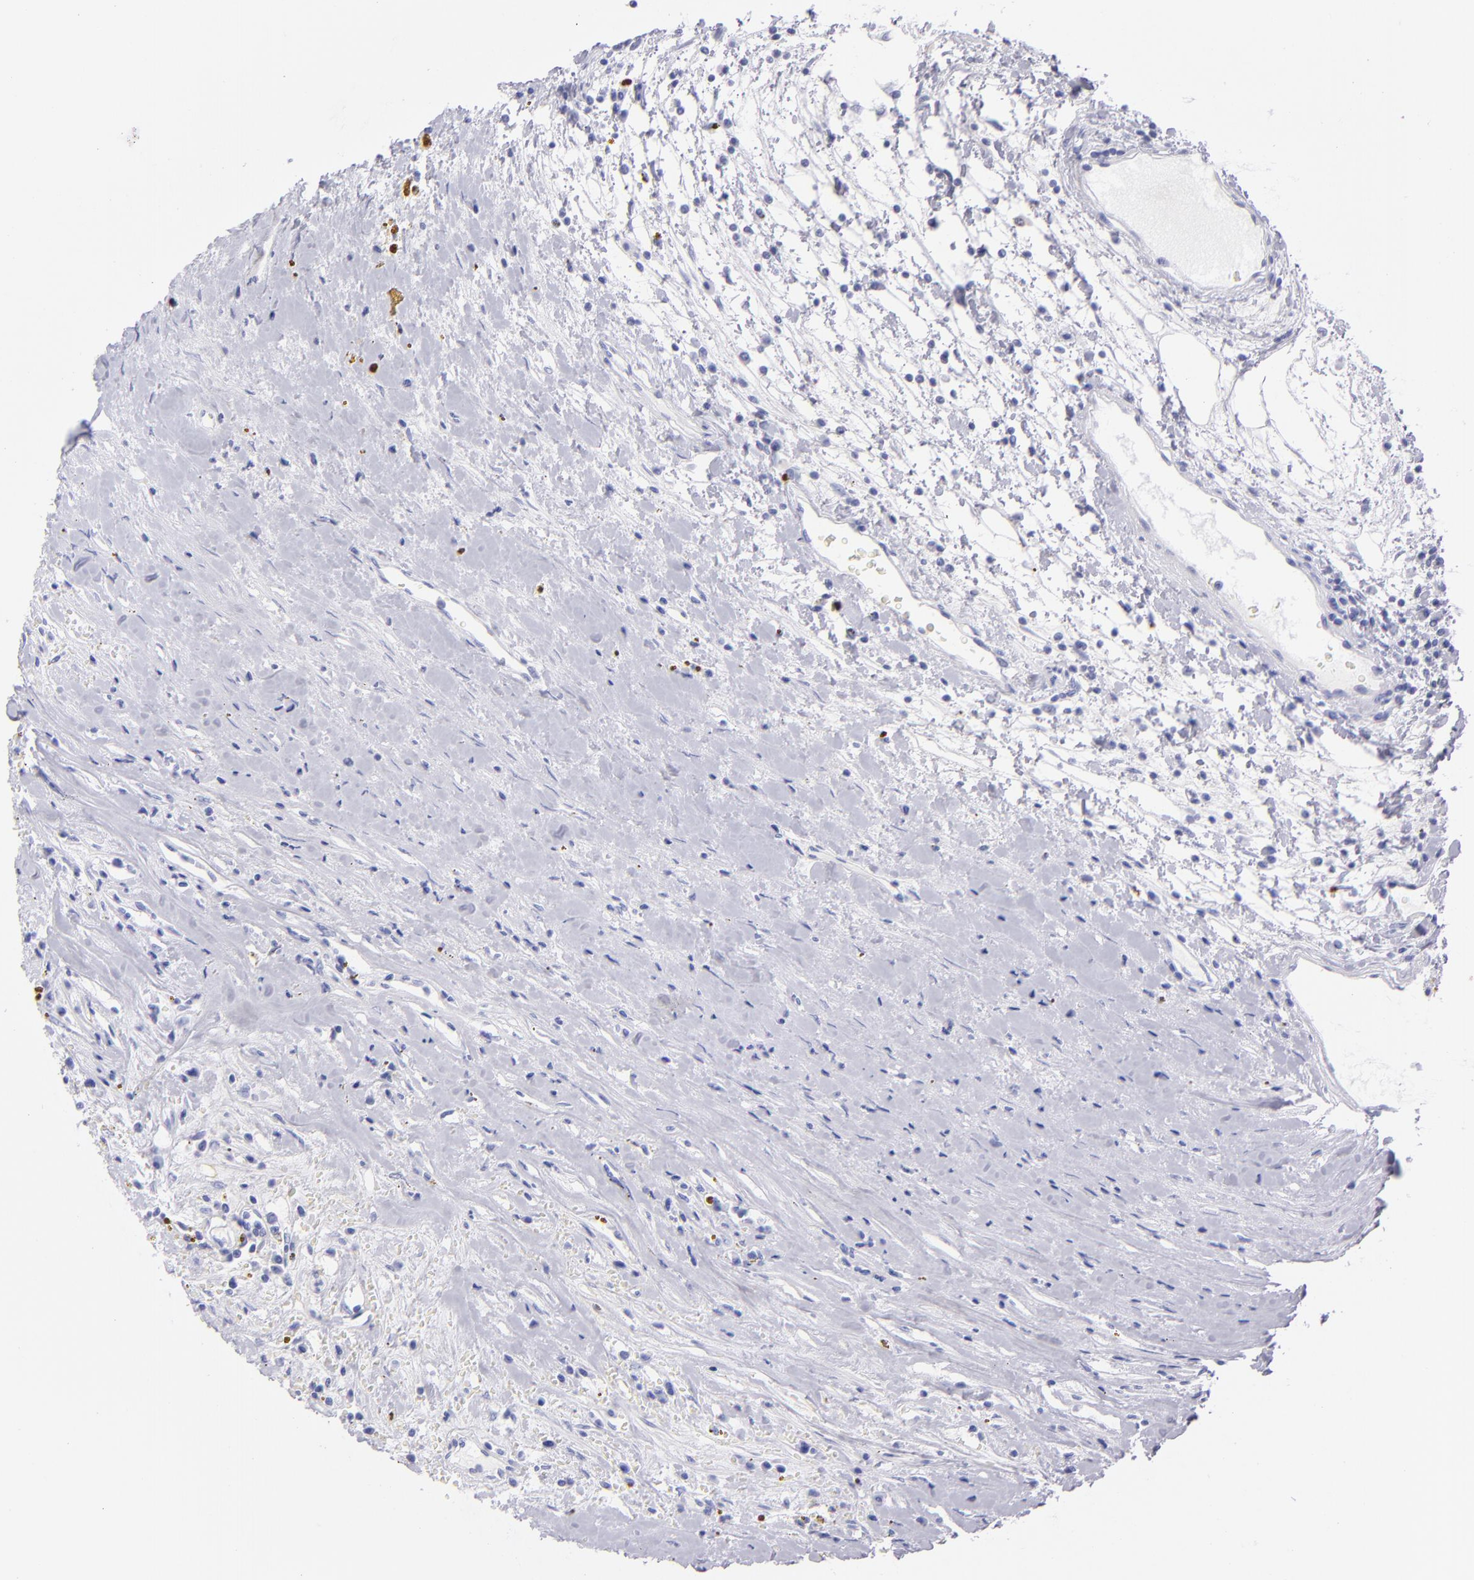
{"staining": {"intensity": "negative", "quantity": "none", "location": "none"}, "tissue": "renal cancer", "cell_type": "Tumor cells", "image_type": "cancer", "snomed": [{"axis": "morphology", "description": "Adenocarcinoma, NOS"}, {"axis": "topography", "description": "Kidney"}], "caption": "Adenocarcinoma (renal) stained for a protein using IHC displays no staining tumor cells.", "gene": "PRPH", "patient": {"sex": "male", "age": 82}}